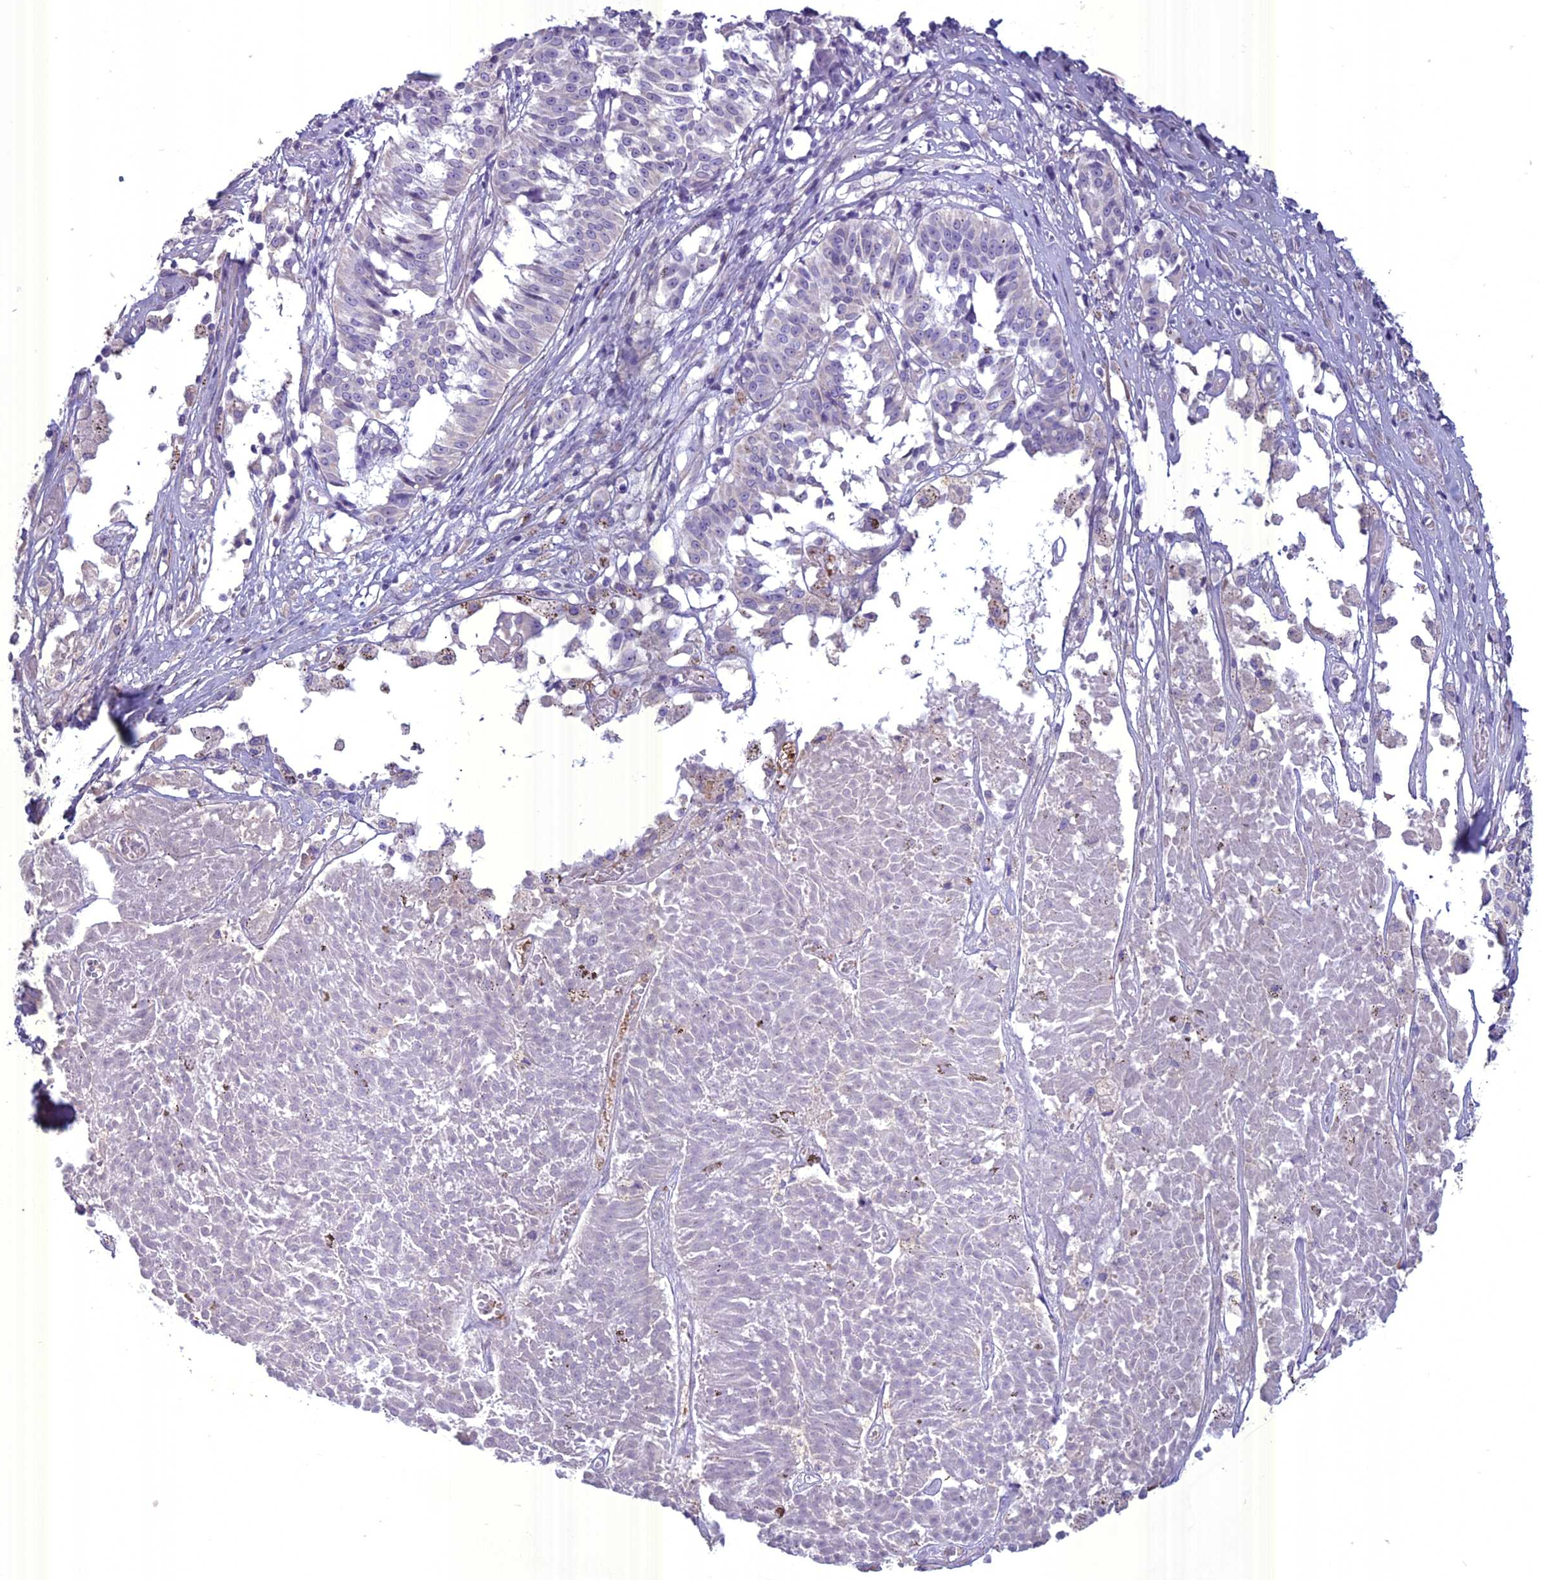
{"staining": {"intensity": "negative", "quantity": "none", "location": "none"}, "tissue": "melanoma", "cell_type": "Tumor cells", "image_type": "cancer", "snomed": [{"axis": "morphology", "description": "Malignant melanoma, NOS"}, {"axis": "topography", "description": "Skin"}], "caption": "The image demonstrates no staining of tumor cells in melanoma. Nuclei are stained in blue.", "gene": "SPHKAP", "patient": {"sex": "female", "age": 72}}